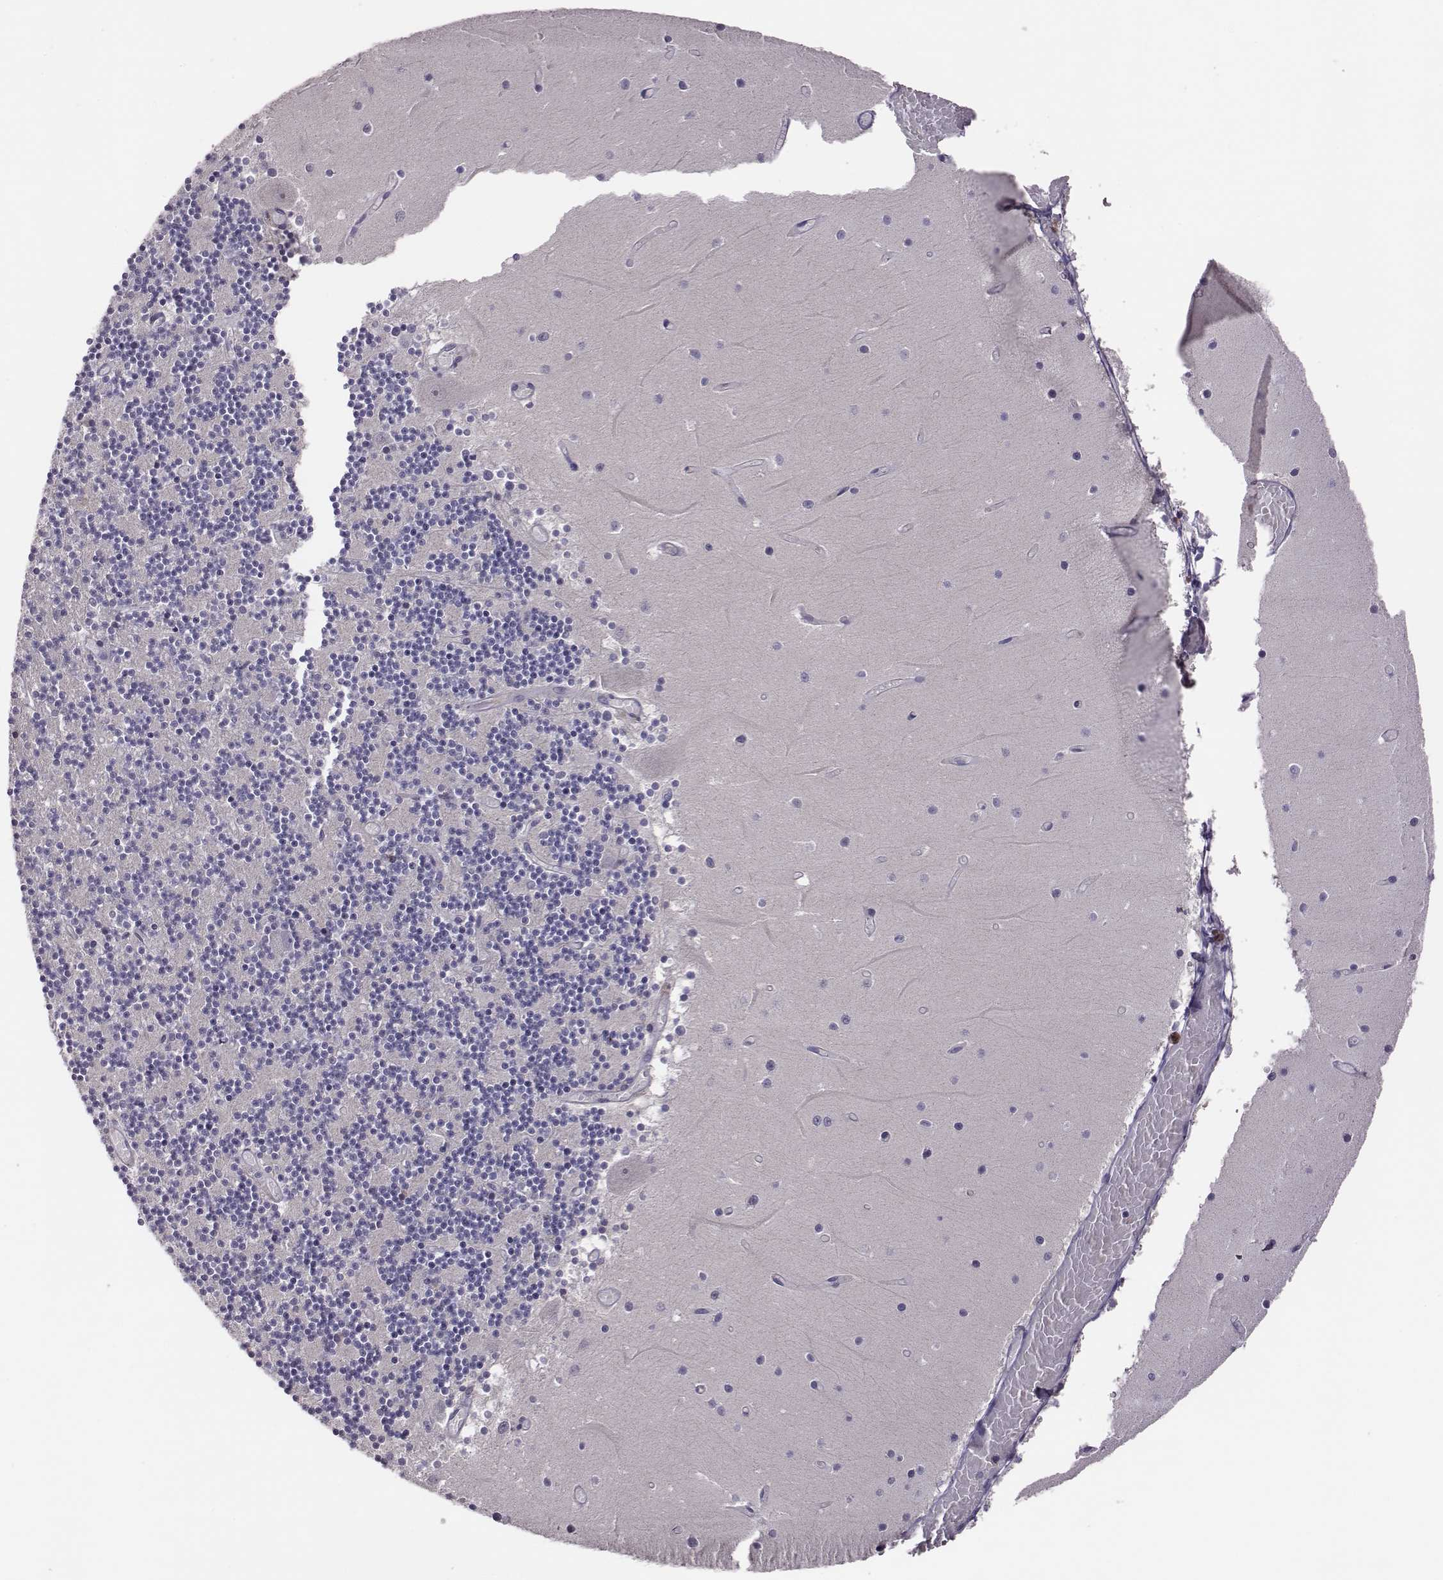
{"staining": {"intensity": "negative", "quantity": "none", "location": "none"}, "tissue": "cerebellum", "cell_type": "Cells in granular layer", "image_type": "normal", "snomed": [{"axis": "morphology", "description": "Normal tissue, NOS"}, {"axis": "topography", "description": "Cerebellum"}], "caption": "High magnification brightfield microscopy of benign cerebellum stained with DAB (3,3'-diaminobenzidine) (brown) and counterstained with hematoxylin (blue): cells in granular layer show no significant staining.", "gene": "KMO", "patient": {"sex": "female", "age": 28}}